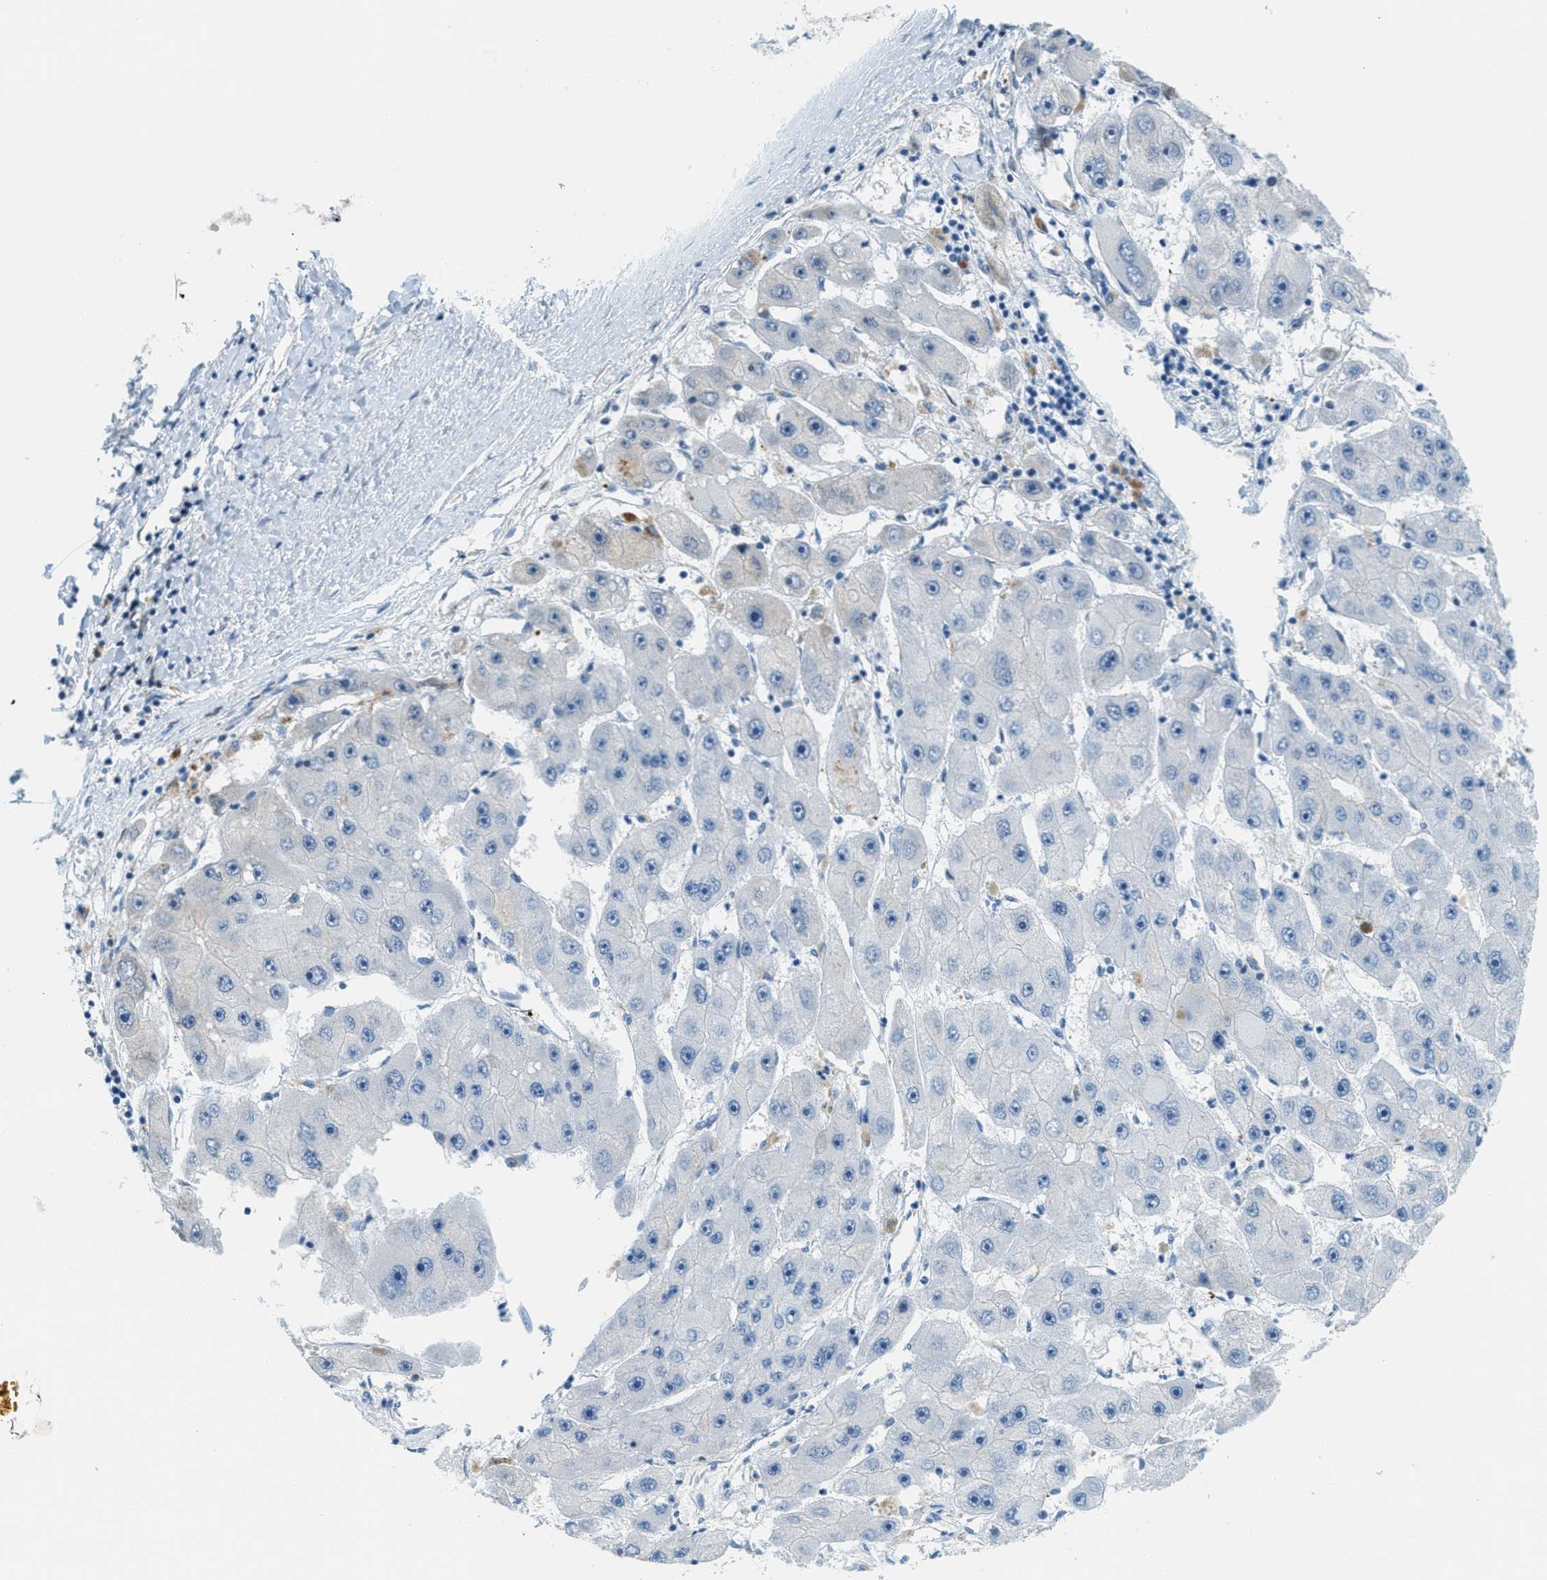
{"staining": {"intensity": "negative", "quantity": "none", "location": "none"}, "tissue": "liver cancer", "cell_type": "Tumor cells", "image_type": "cancer", "snomed": [{"axis": "morphology", "description": "Carcinoma, Hepatocellular, NOS"}, {"axis": "topography", "description": "Liver"}], "caption": "Liver hepatocellular carcinoma stained for a protein using immunohistochemistry (IHC) exhibits no staining tumor cells.", "gene": "PPBP", "patient": {"sex": "female", "age": 61}}